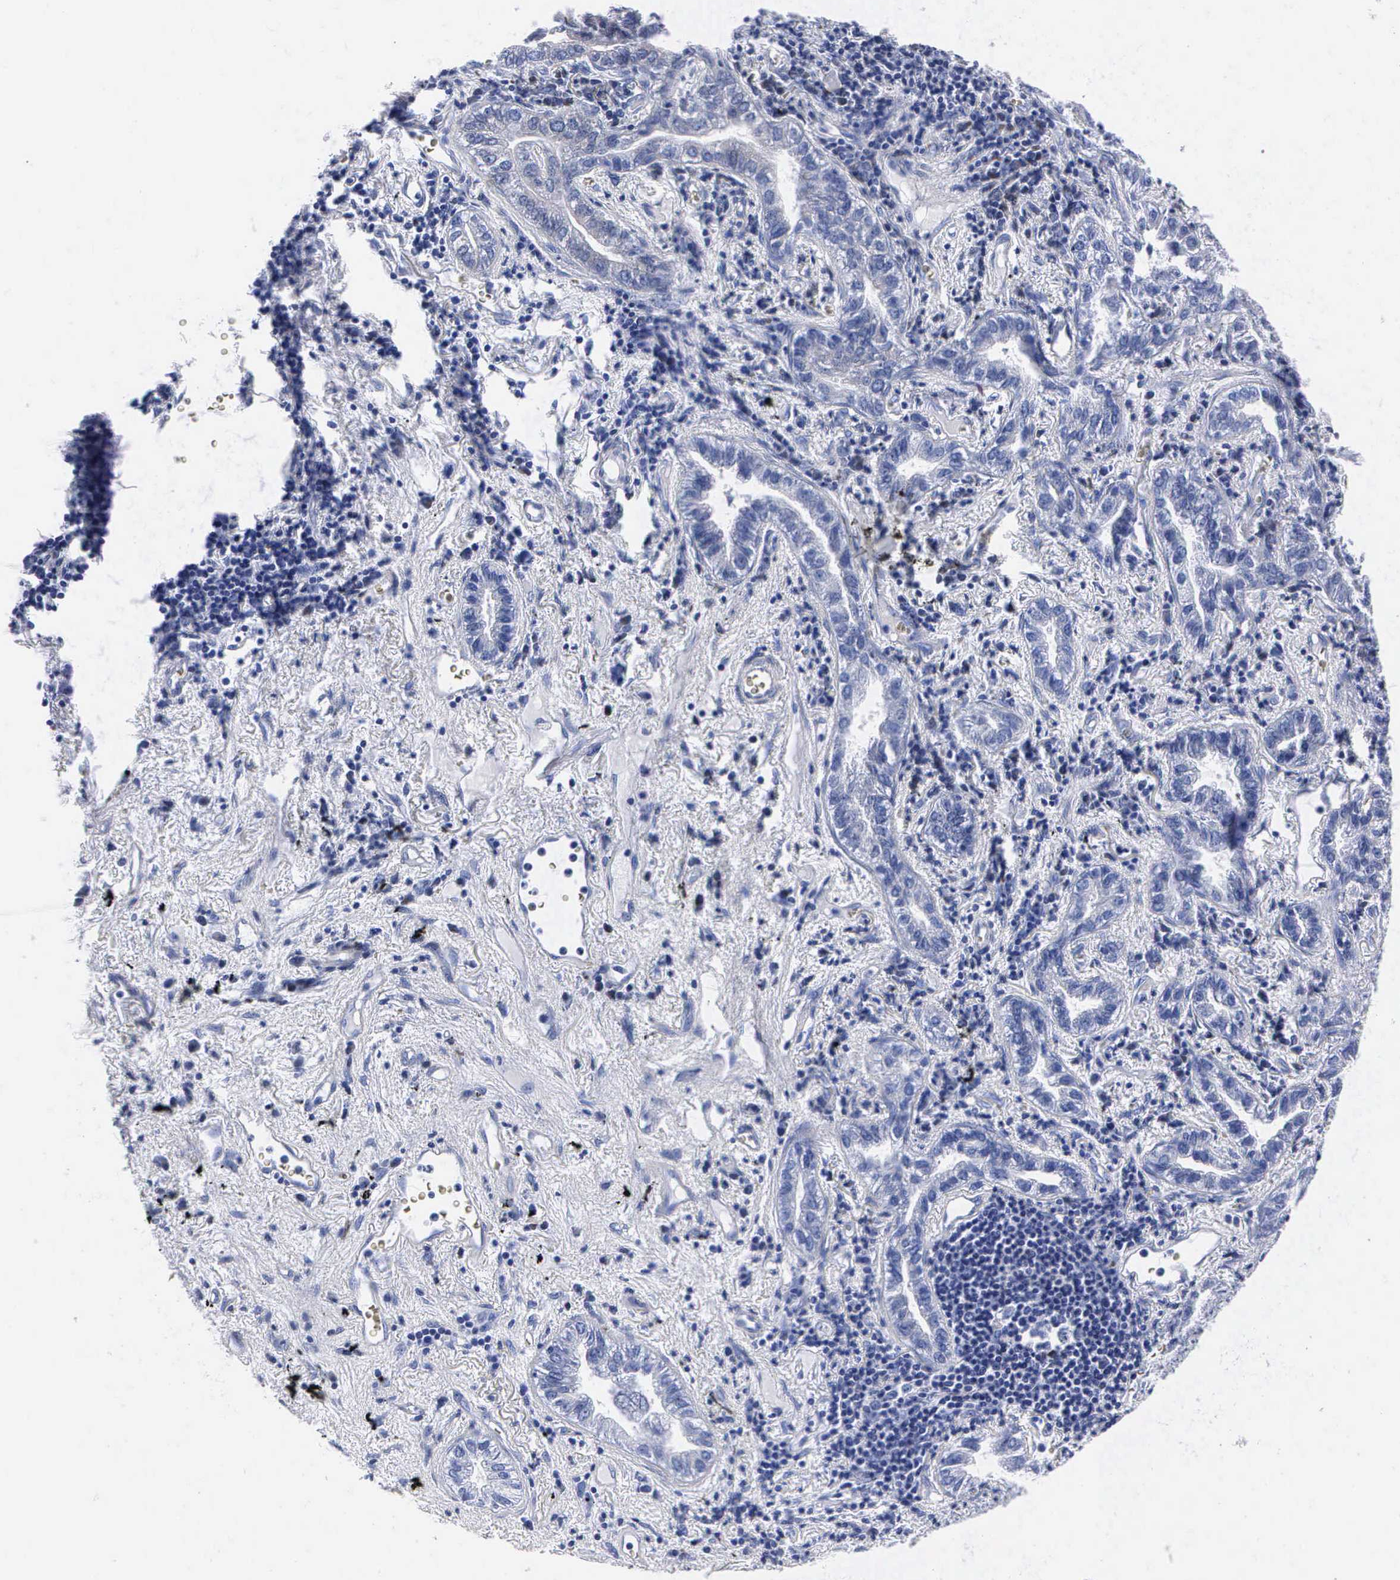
{"staining": {"intensity": "negative", "quantity": "none", "location": "none"}, "tissue": "lung cancer", "cell_type": "Tumor cells", "image_type": "cancer", "snomed": [{"axis": "morphology", "description": "Adenocarcinoma, NOS"}, {"axis": "topography", "description": "Lung"}], "caption": "The image exhibits no significant staining in tumor cells of adenocarcinoma (lung).", "gene": "ENO2", "patient": {"sex": "female", "age": 50}}